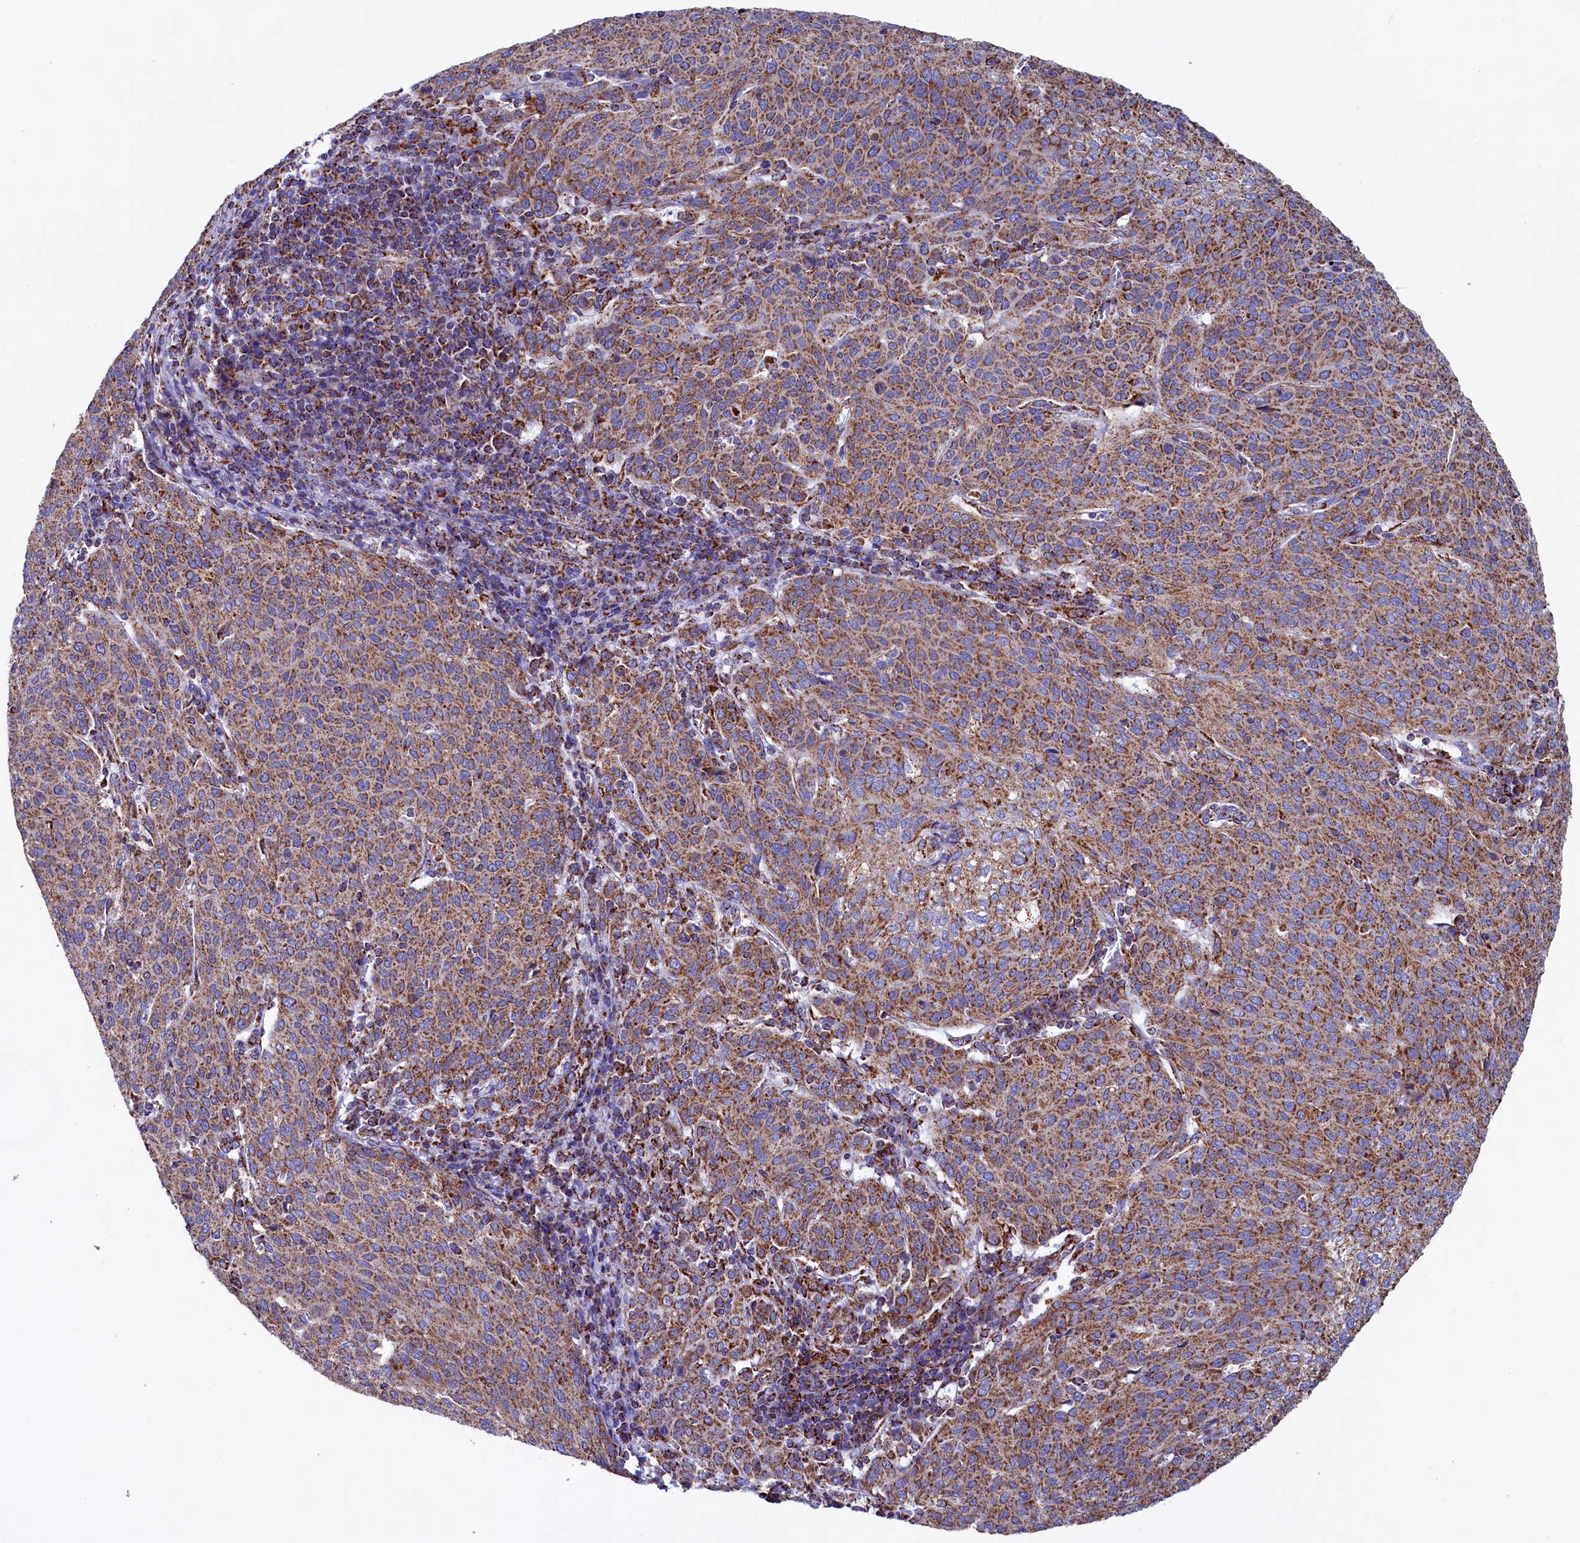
{"staining": {"intensity": "moderate", "quantity": ">75%", "location": "cytoplasmic/membranous"}, "tissue": "cervical cancer", "cell_type": "Tumor cells", "image_type": "cancer", "snomed": [{"axis": "morphology", "description": "Squamous cell carcinoma, NOS"}, {"axis": "topography", "description": "Cervix"}], "caption": "This micrograph exhibits immunohistochemistry staining of human cervical cancer (squamous cell carcinoma), with medium moderate cytoplasmic/membranous expression in approximately >75% of tumor cells.", "gene": "SLC39A3", "patient": {"sex": "female", "age": 46}}